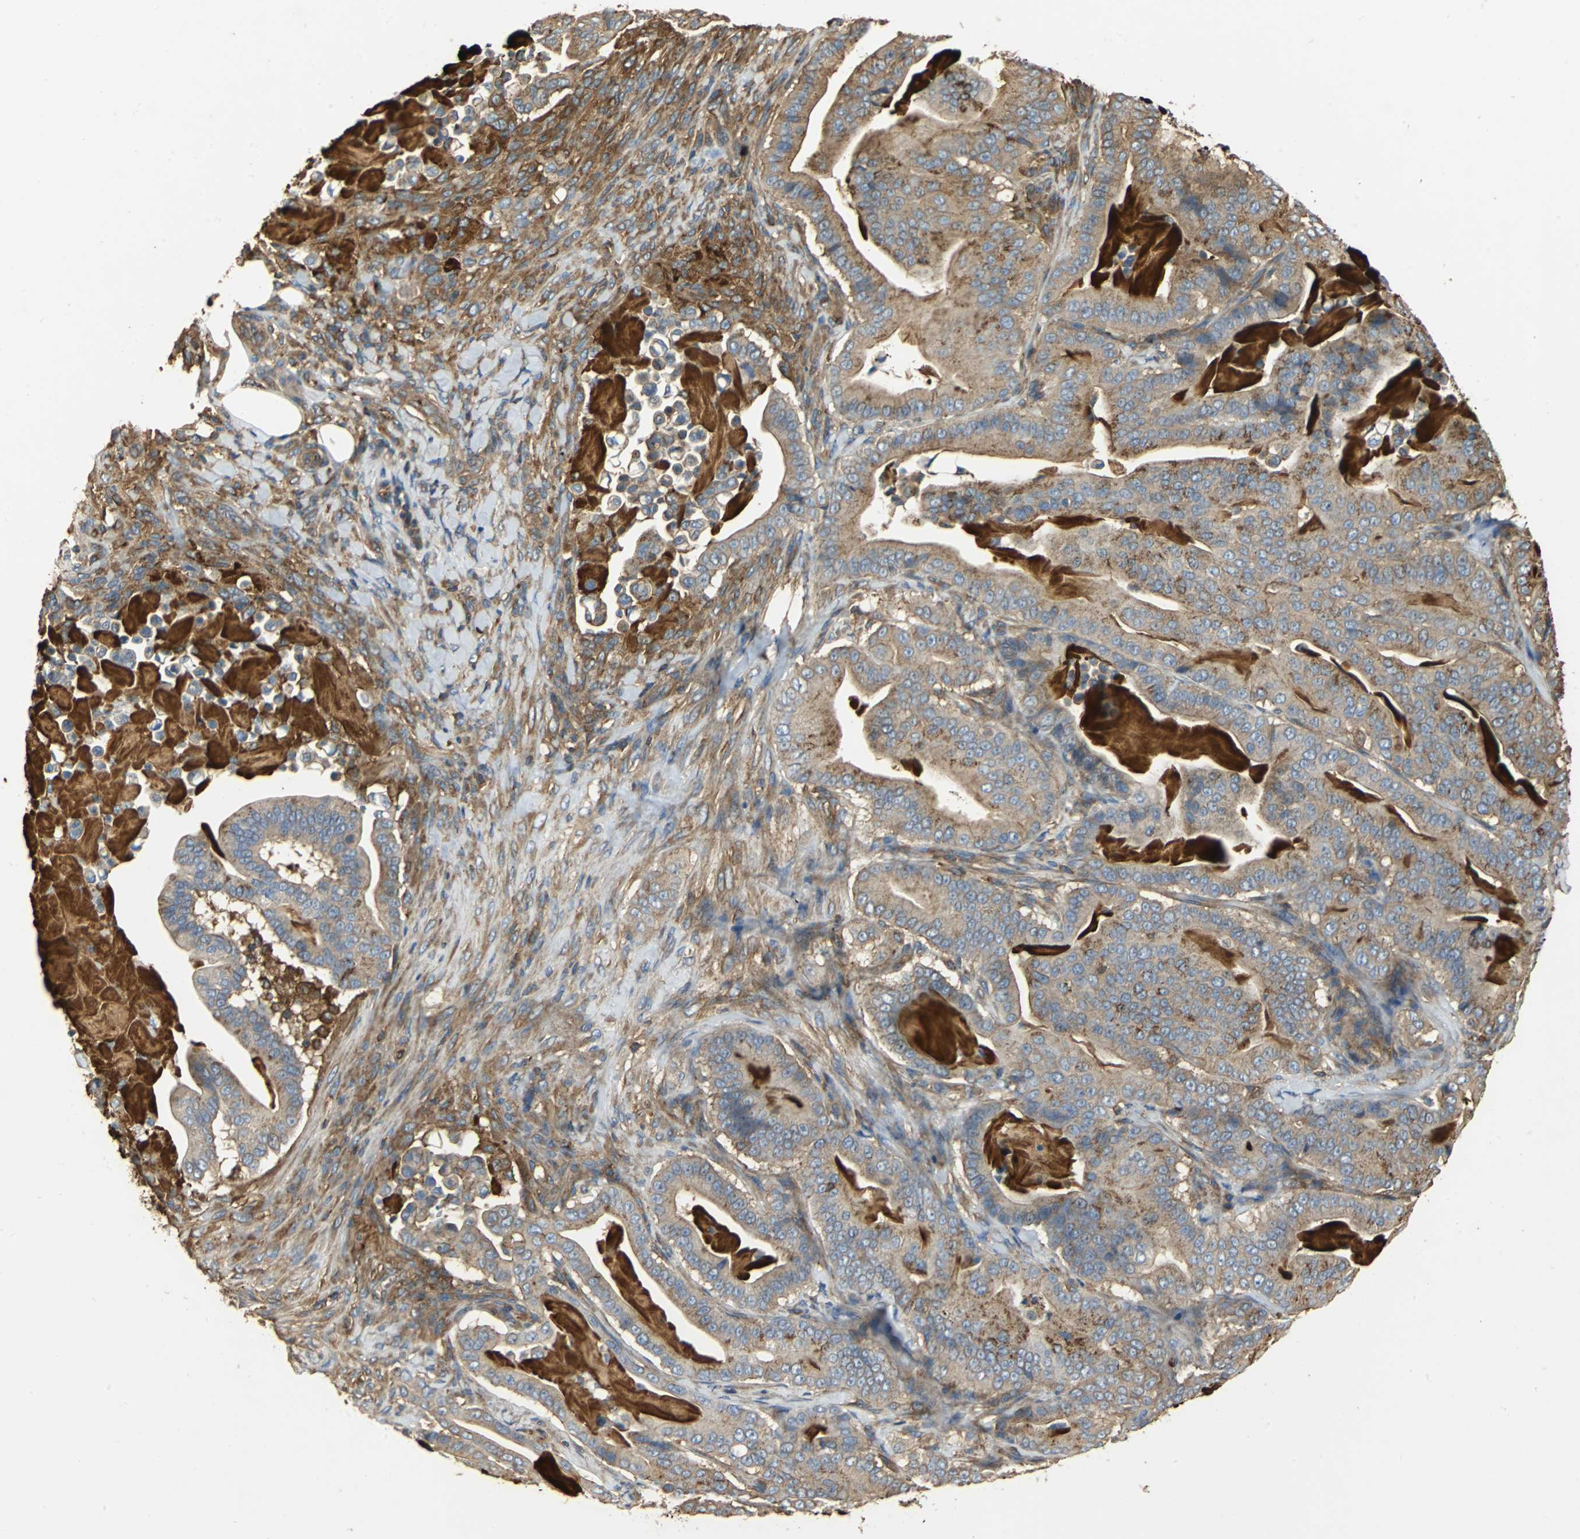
{"staining": {"intensity": "weak", "quantity": ">75%", "location": "cytoplasmic/membranous"}, "tissue": "pancreatic cancer", "cell_type": "Tumor cells", "image_type": "cancer", "snomed": [{"axis": "morphology", "description": "Adenocarcinoma, NOS"}, {"axis": "topography", "description": "Pancreas"}], "caption": "A histopathology image of adenocarcinoma (pancreatic) stained for a protein reveals weak cytoplasmic/membranous brown staining in tumor cells.", "gene": "TLN1", "patient": {"sex": "male", "age": 63}}